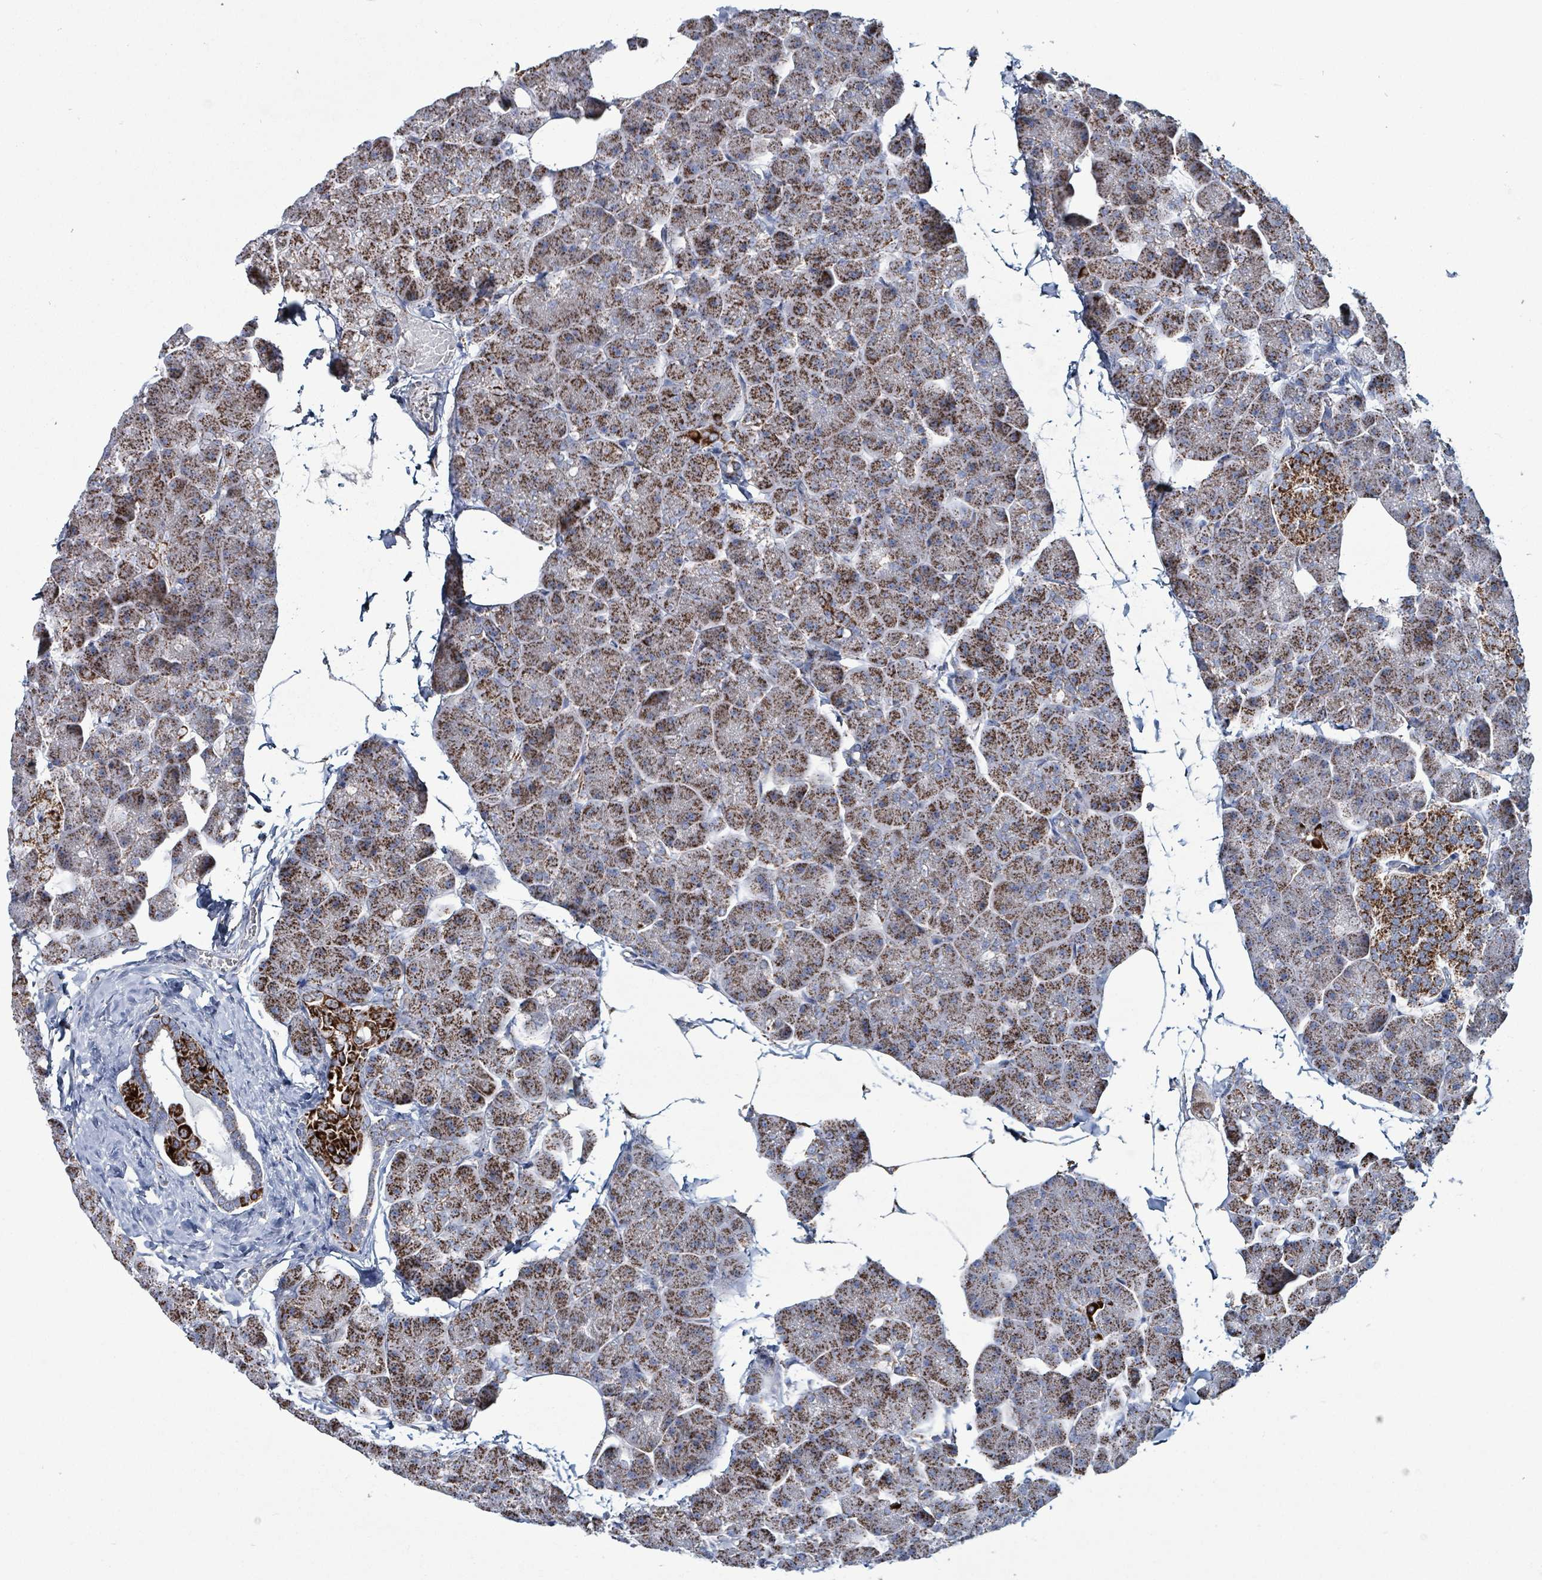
{"staining": {"intensity": "strong", "quantity": ">75%", "location": "cytoplasmic/membranous"}, "tissue": "pancreas", "cell_type": "Exocrine glandular cells", "image_type": "normal", "snomed": [{"axis": "morphology", "description": "Normal tissue, NOS"}, {"axis": "topography", "description": "Pancreas"}], "caption": "DAB (3,3'-diaminobenzidine) immunohistochemical staining of unremarkable pancreas reveals strong cytoplasmic/membranous protein staining in approximately >75% of exocrine glandular cells. (Brightfield microscopy of DAB IHC at high magnification).", "gene": "IDH3B", "patient": {"sex": "male", "age": 35}}